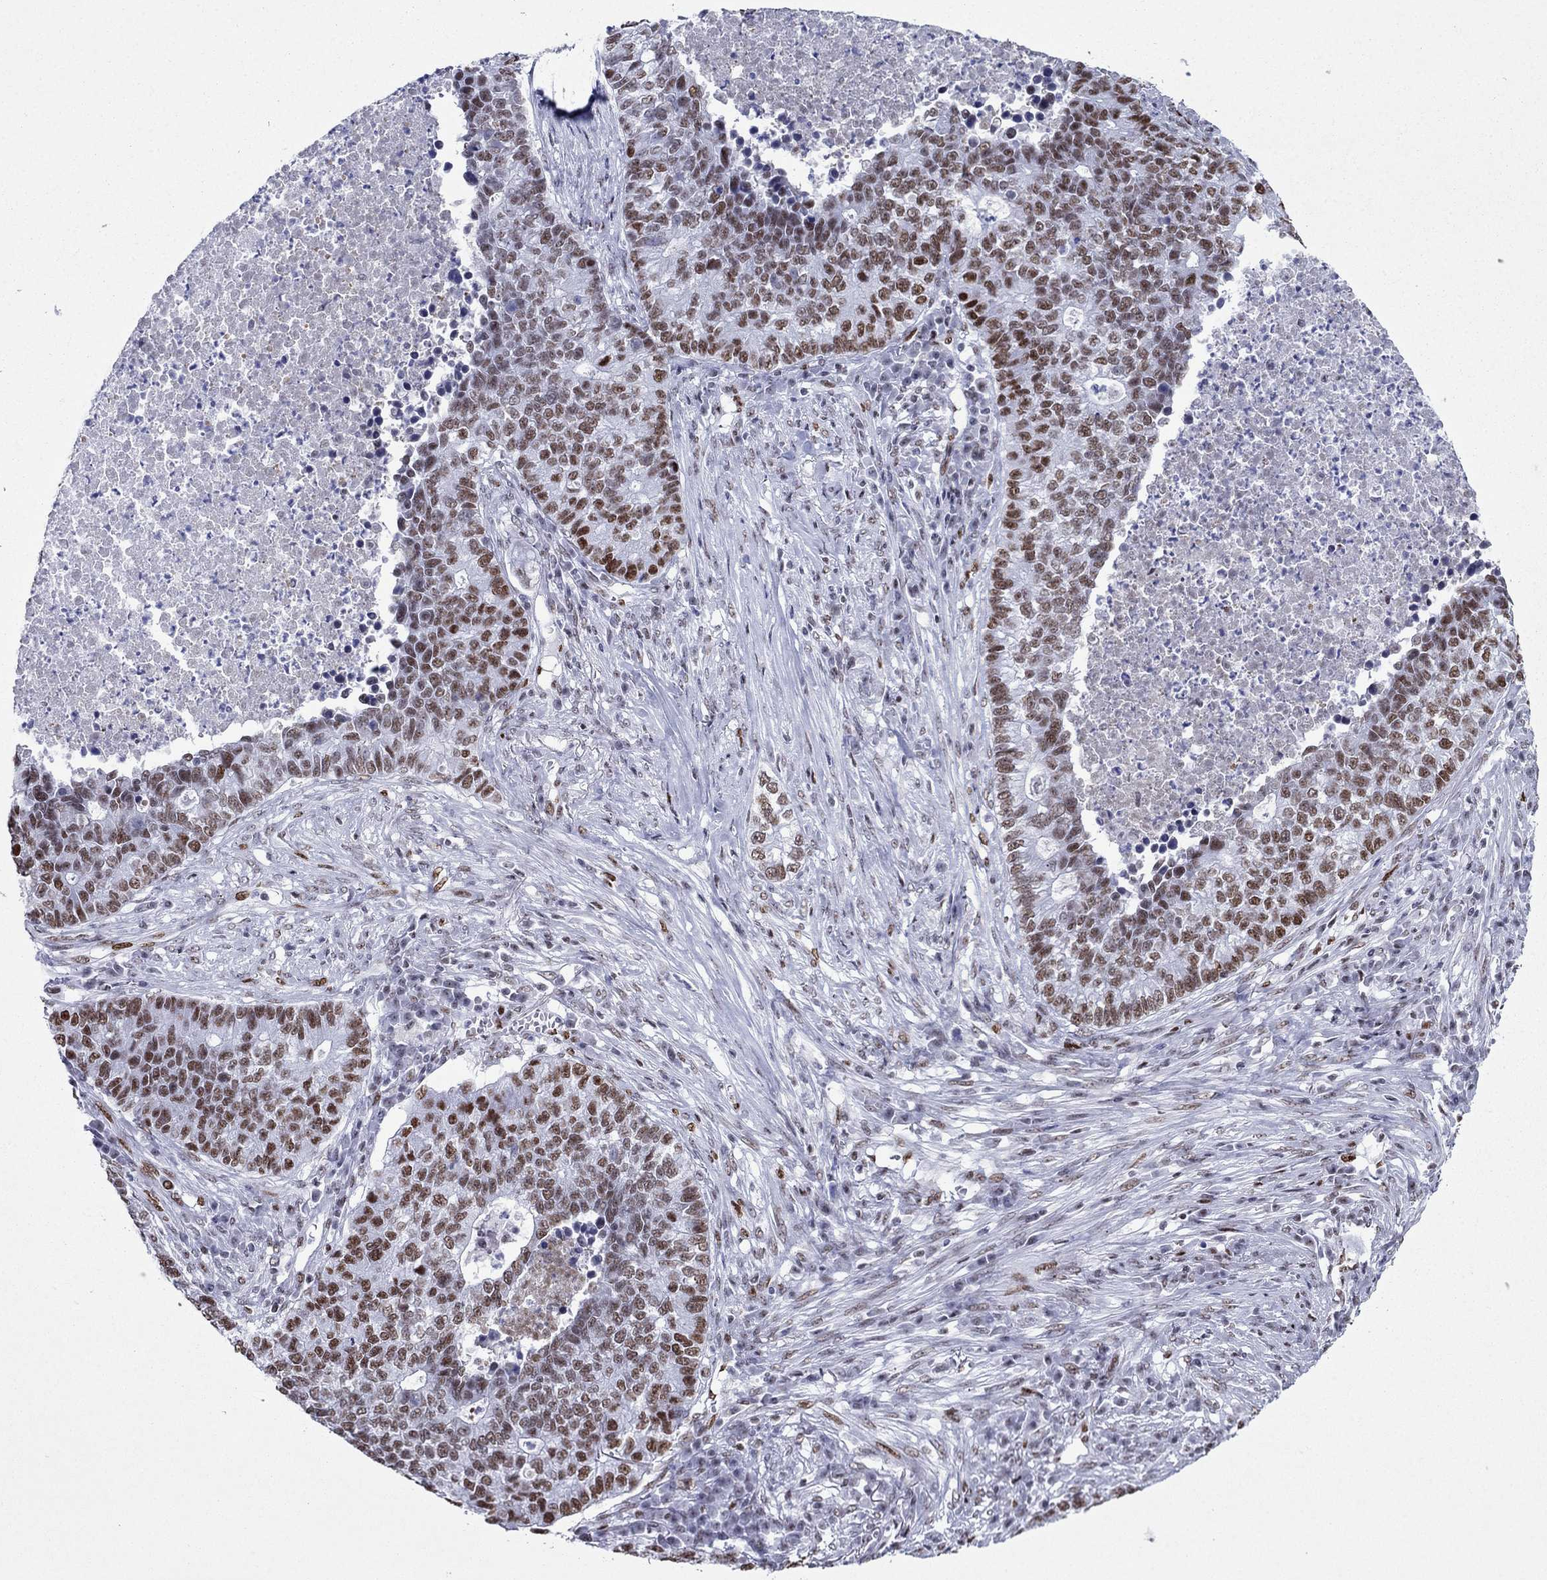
{"staining": {"intensity": "strong", "quantity": ">75%", "location": "nuclear"}, "tissue": "lung cancer", "cell_type": "Tumor cells", "image_type": "cancer", "snomed": [{"axis": "morphology", "description": "Adenocarcinoma, NOS"}, {"axis": "topography", "description": "Lung"}], "caption": "Adenocarcinoma (lung) stained with a protein marker displays strong staining in tumor cells.", "gene": "PPM1G", "patient": {"sex": "male", "age": 57}}